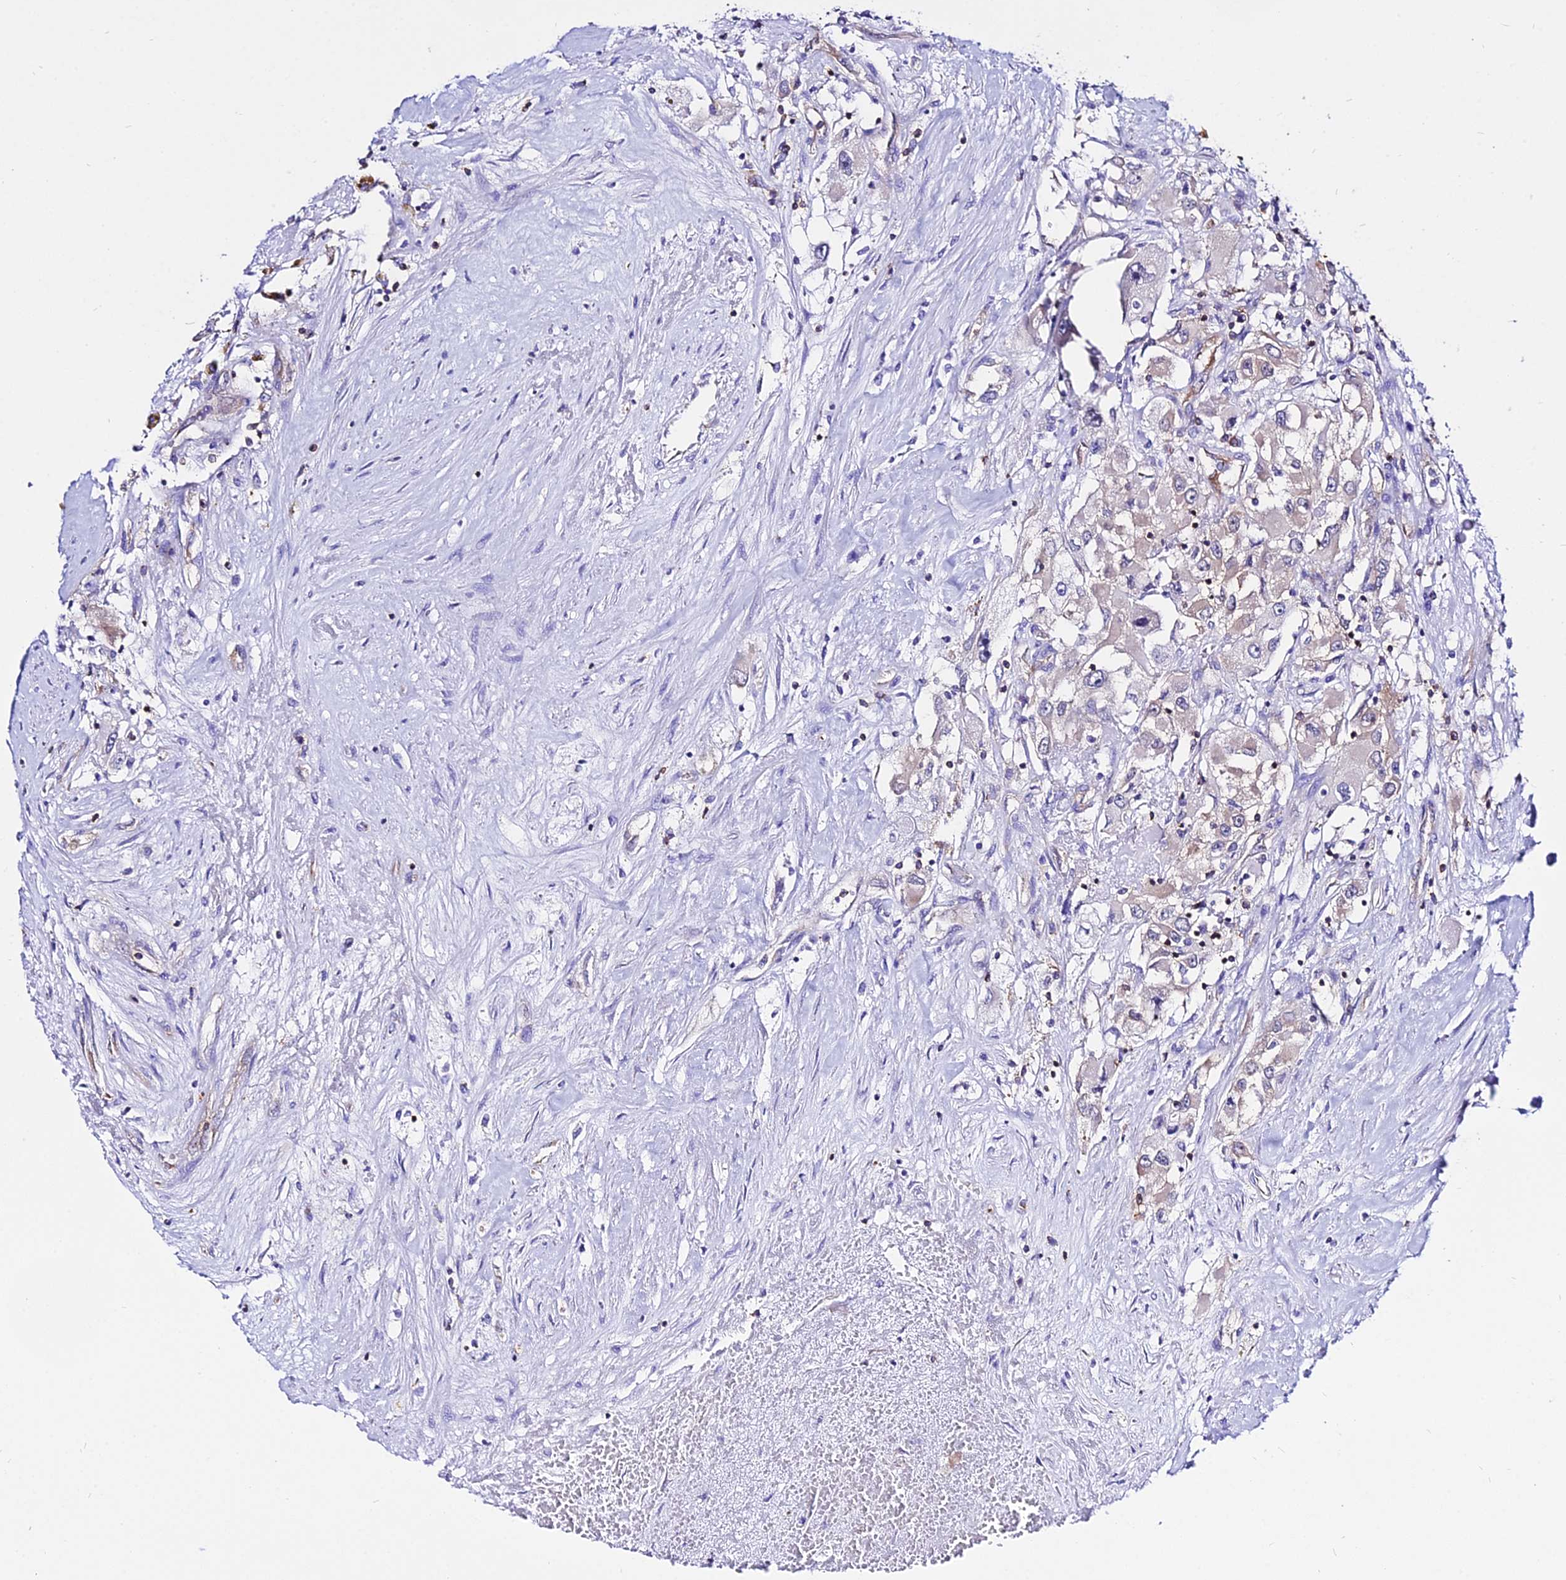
{"staining": {"intensity": "negative", "quantity": "none", "location": "none"}, "tissue": "renal cancer", "cell_type": "Tumor cells", "image_type": "cancer", "snomed": [{"axis": "morphology", "description": "Adenocarcinoma, NOS"}, {"axis": "topography", "description": "Kidney"}], "caption": "An immunohistochemistry histopathology image of adenocarcinoma (renal) is shown. There is no staining in tumor cells of adenocarcinoma (renal).", "gene": "S100A16", "patient": {"sex": "female", "age": 52}}